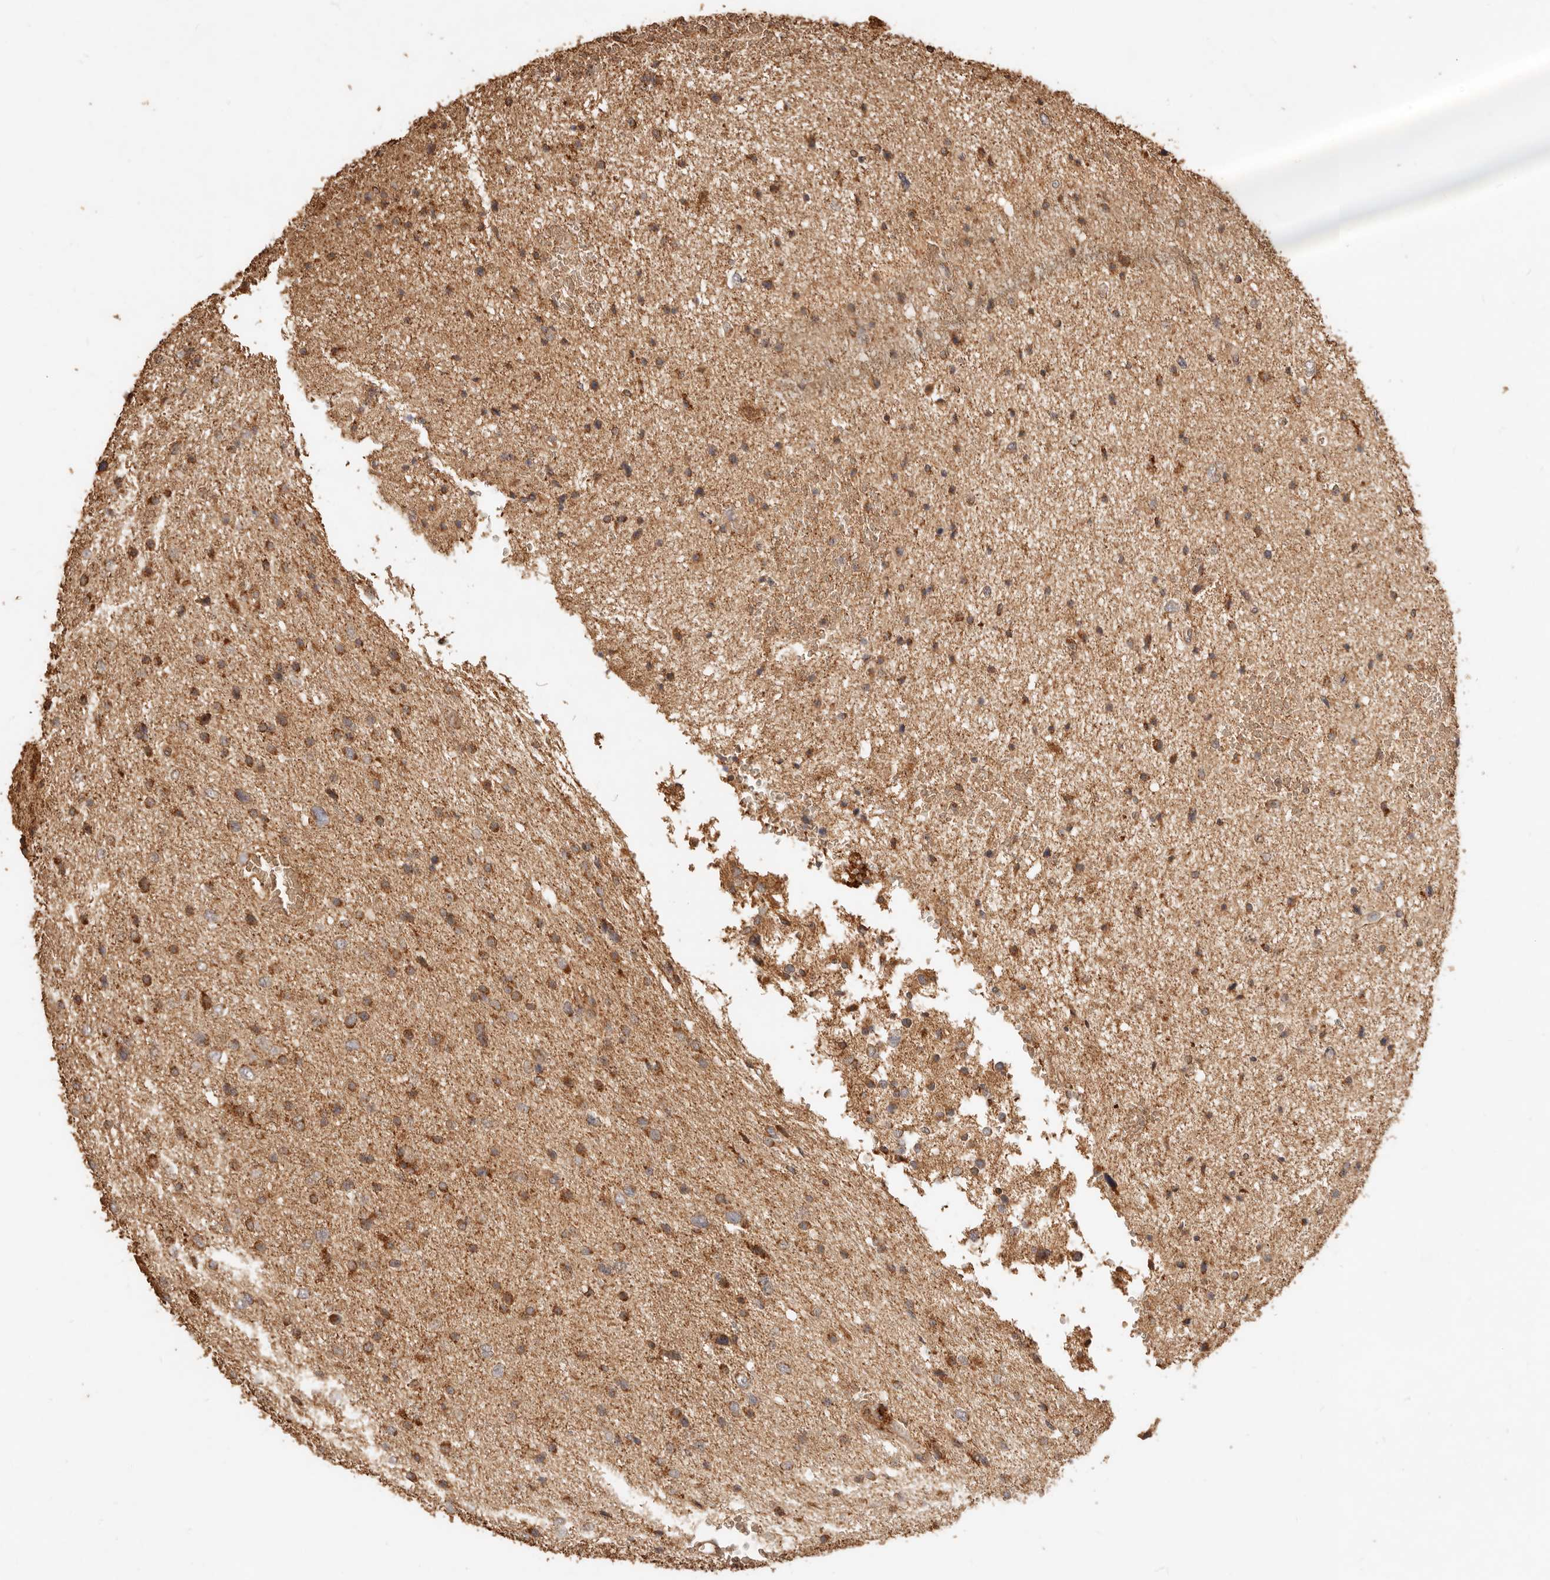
{"staining": {"intensity": "strong", "quantity": ">75%", "location": "cytoplasmic/membranous"}, "tissue": "glioma", "cell_type": "Tumor cells", "image_type": "cancer", "snomed": [{"axis": "morphology", "description": "Glioma, malignant, Low grade"}, {"axis": "topography", "description": "Cerebral cortex"}], "caption": "Tumor cells display high levels of strong cytoplasmic/membranous staining in approximately >75% of cells in malignant glioma (low-grade). The staining was performed using DAB, with brown indicating positive protein expression. Nuclei are stained blue with hematoxylin.", "gene": "FAM180B", "patient": {"sex": "female", "age": 39}}